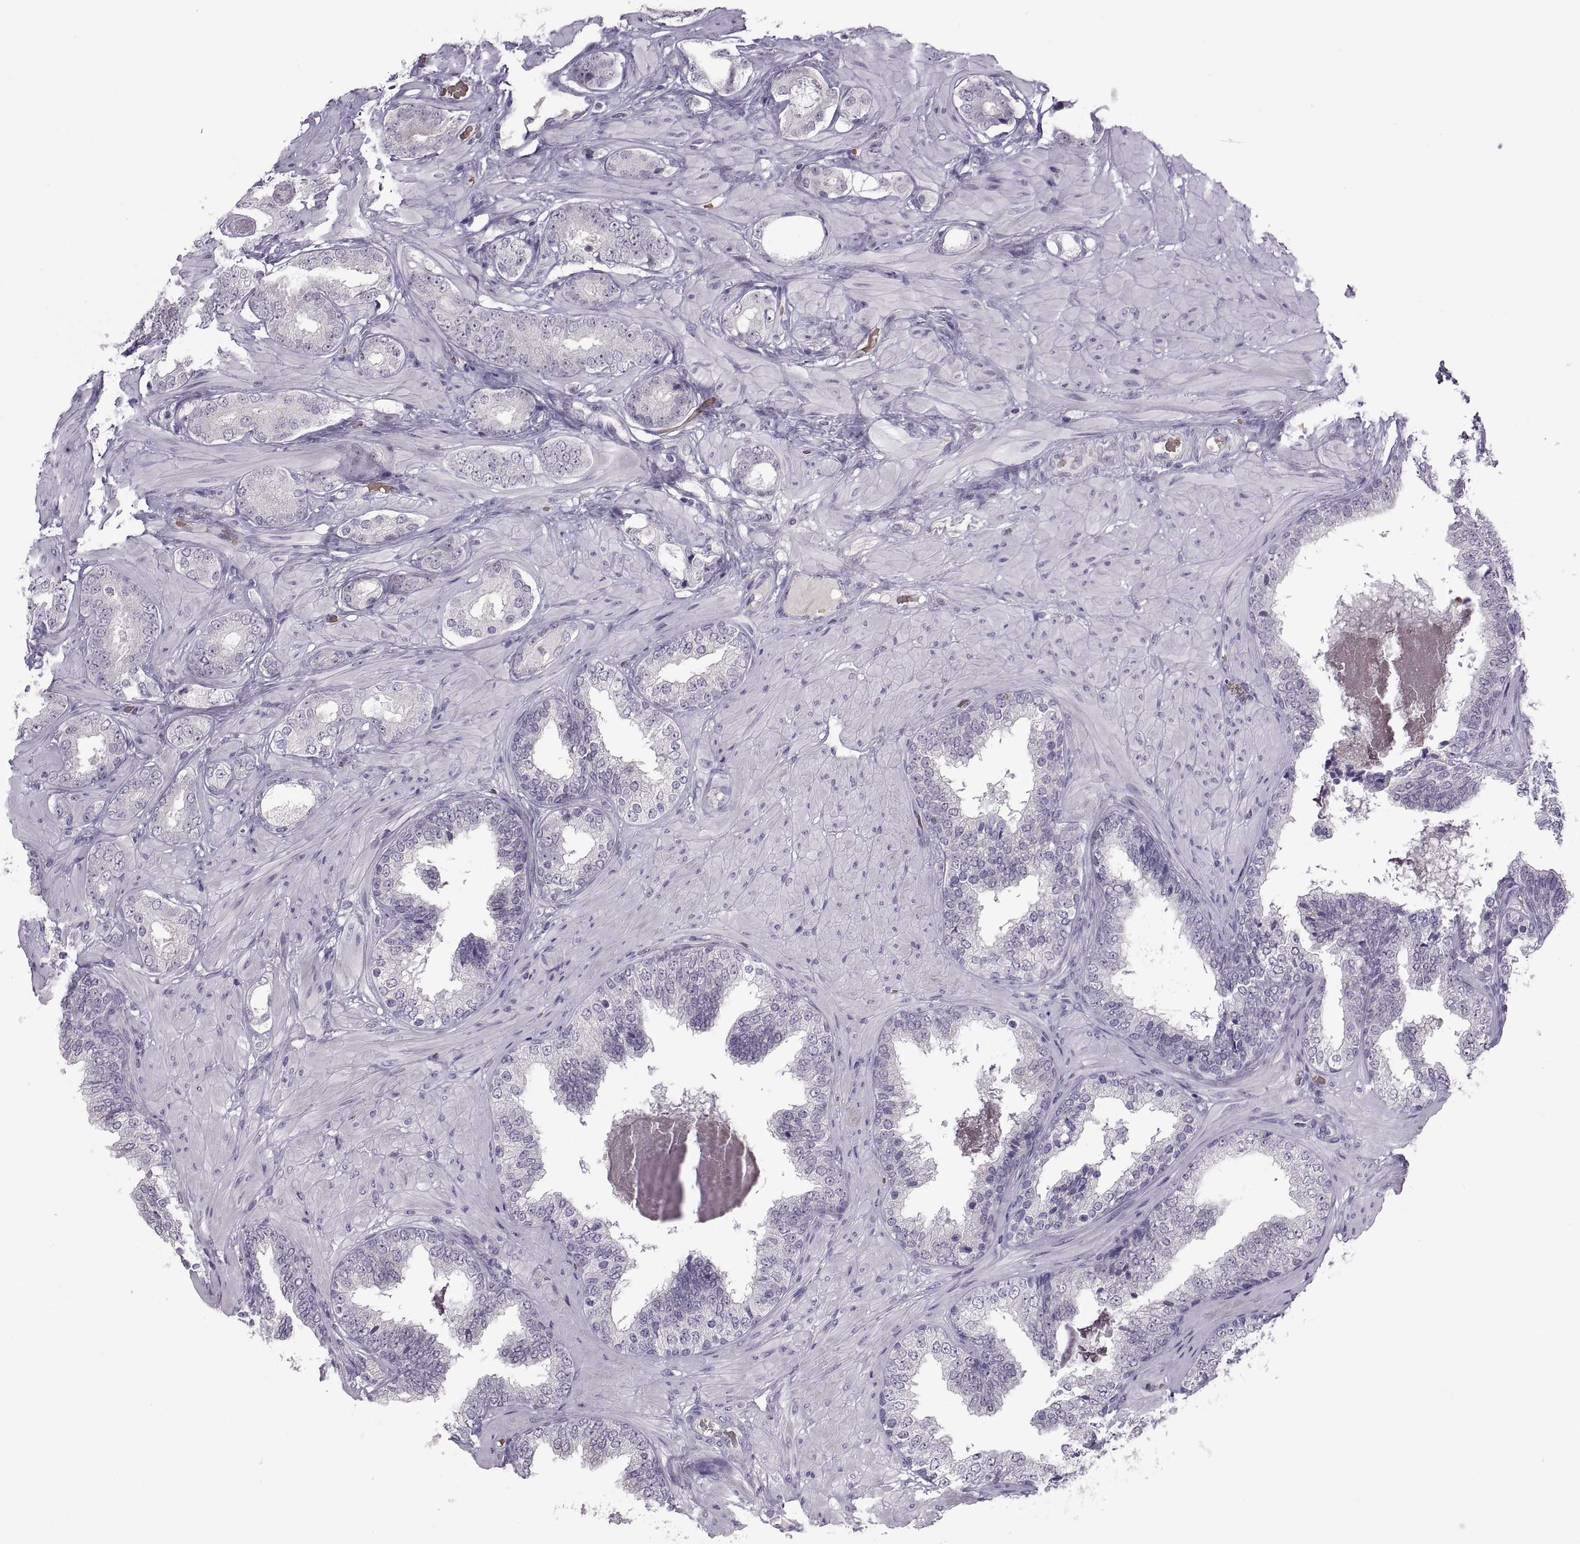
{"staining": {"intensity": "negative", "quantity": "none", "location": "none"}, "tissue": "prostate cancer", "cell_type": "Tumor cells", "image_type": "cancer", "snomed": [{"axis": "morphology", "description": "Adenocarcinoma, Low grade"}, {"axis": "topography", "description": "Prostate"}], "caption": "DAB immunohistochemical staining of human adenocarcinoma (low-grade) (prostate) displays no significant staining in tumor cells. (Brightfield microscopy of DAB (3,3'-diaminobenzidine) IHC at high magnification).", "gene": "MEIOC", "patient": {"sex": "male", "age": 60}}